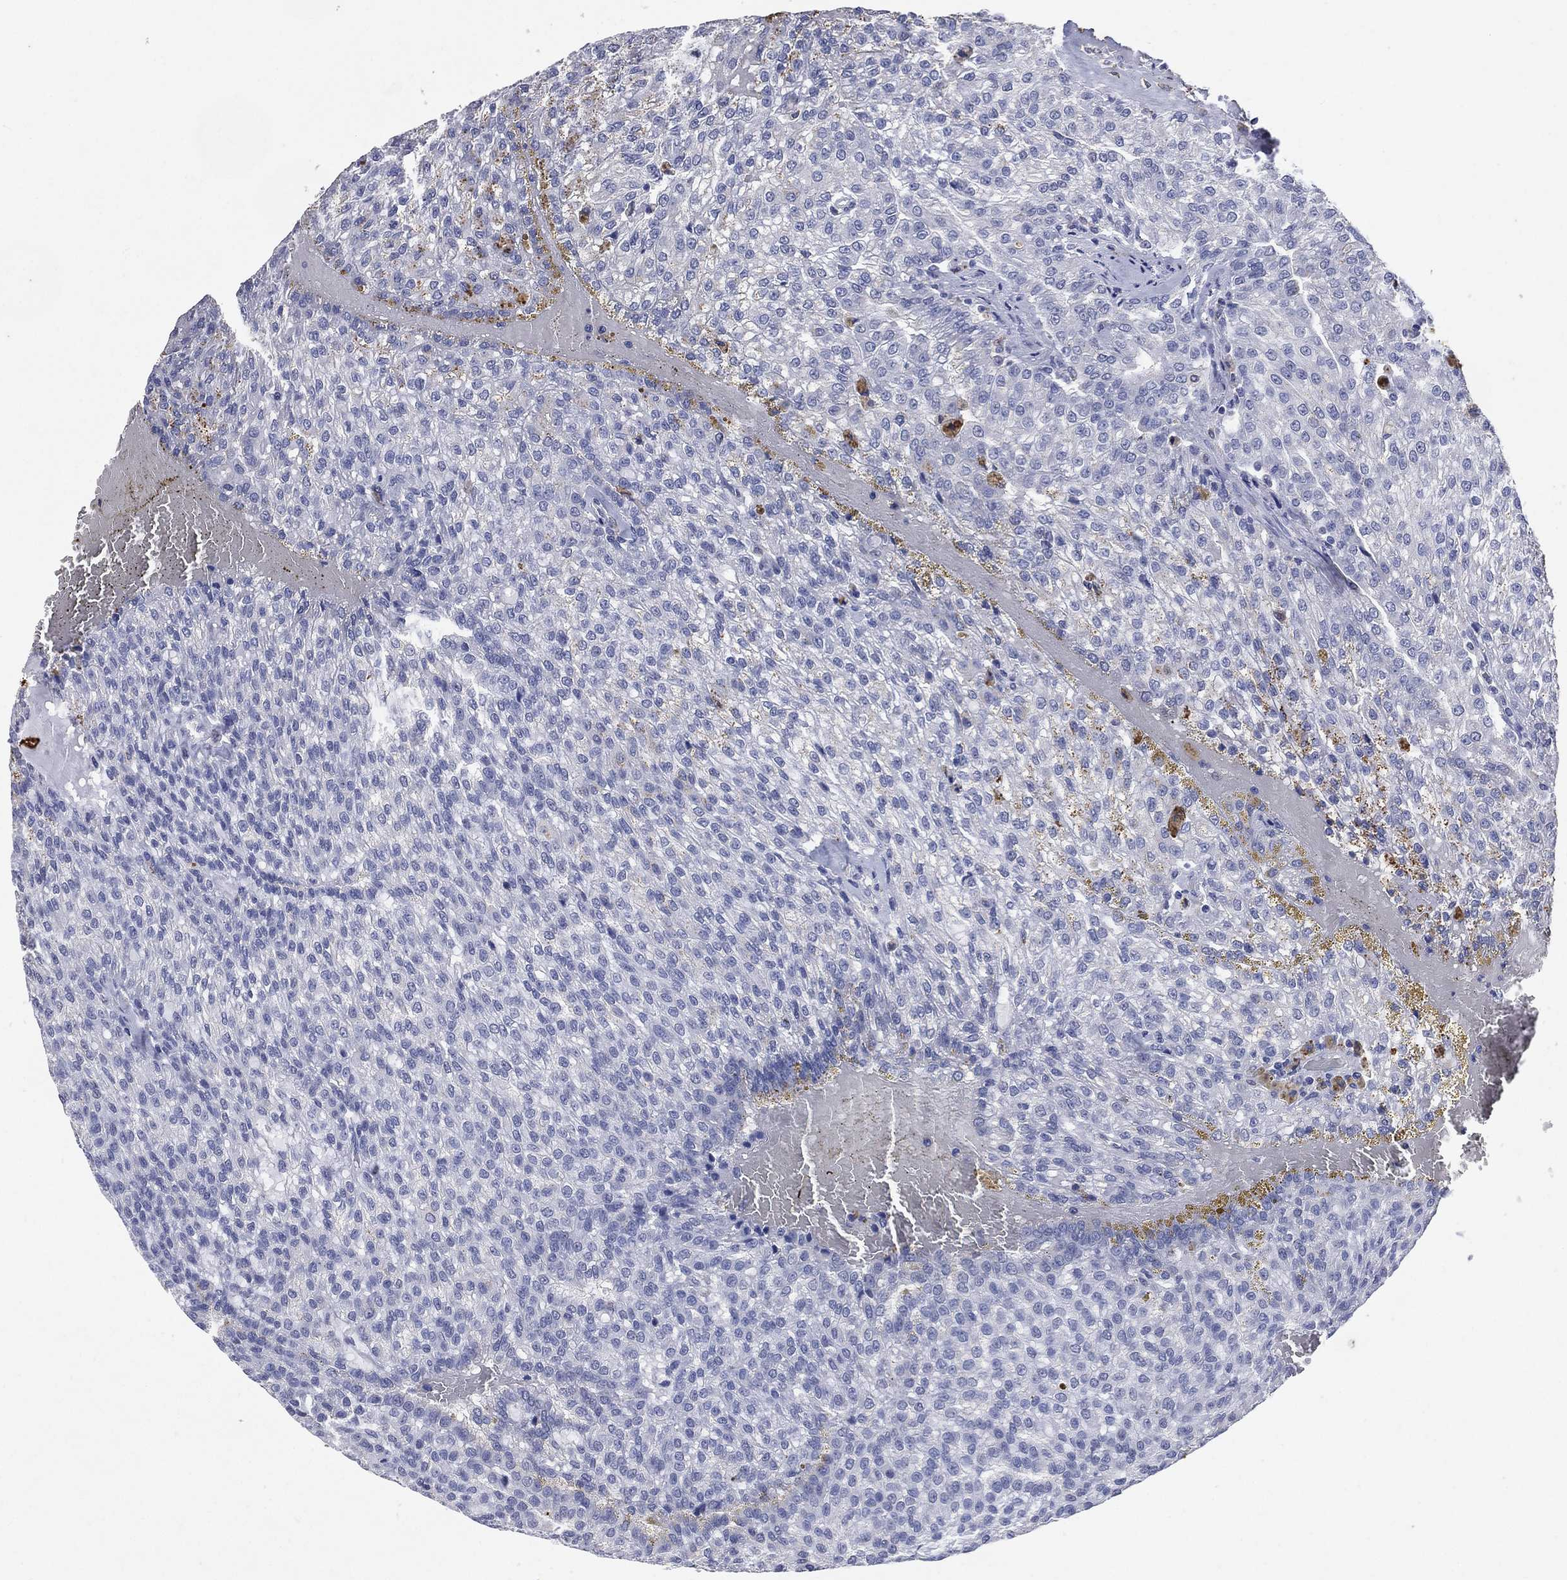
{"staining": {"intensity": "negative", "quantity": "none", "location": "none"}, "tissue": "renal cancer", "cell_type": "Tumor cells", "image_type": "cancer", "snomed": [{"axis": "morphology", "description": "Adenocarcinoma, NOS"}, {"axis": "topography", "description": "Kidney"}], "caption": "The photomicrograph demonstrates no significant expression in tumor cells of renal cancer (adenocarcinoma).", "gene": "FSCN2", "patient": {"sex": "male", "age": 63}}